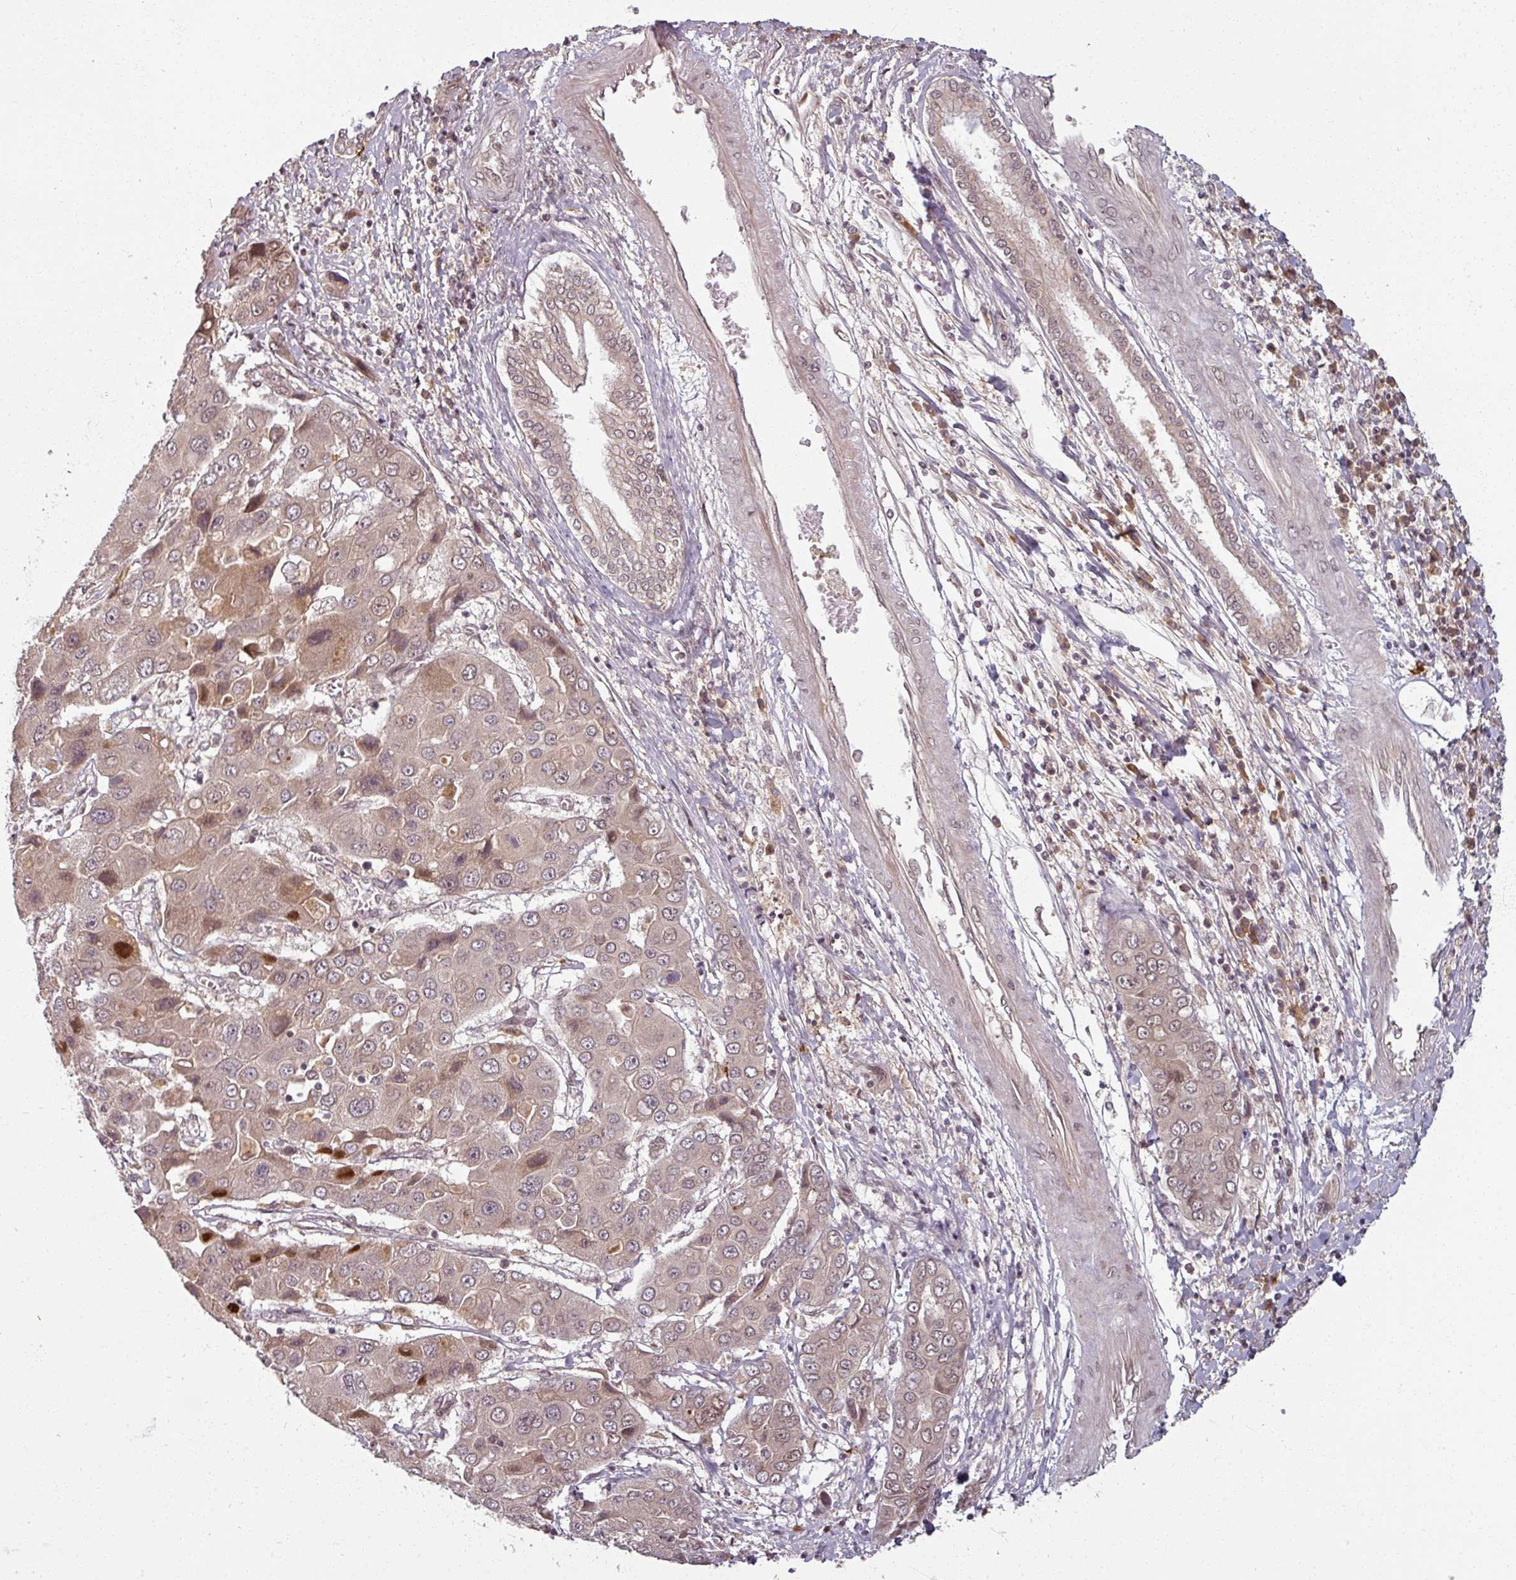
{"staining": {"intensity": "moderate", "quantity": "<25%", "location": "cytoplasmic/membranous,nuclear"}, "tissue": "liver cancer", "cell_type": "Tumor cells", "image_type": "cancer", "snomed": [{"axis": "morphology", "description": "Cholangiocarcinoma"}, {"axis": "topography", "description": "Liver"}], "caption": "Immunohistochemical staining of liver cholangiocarcinoma shows low levels of moderate cytoplasmic/membranous and nuclear positivity in approximately <25% of tumor cells. The protein is shown in brown color, while the nuclei are stained blue.", "gene": "POLR2G", "patient": {"sex": "male", "age": 67}}